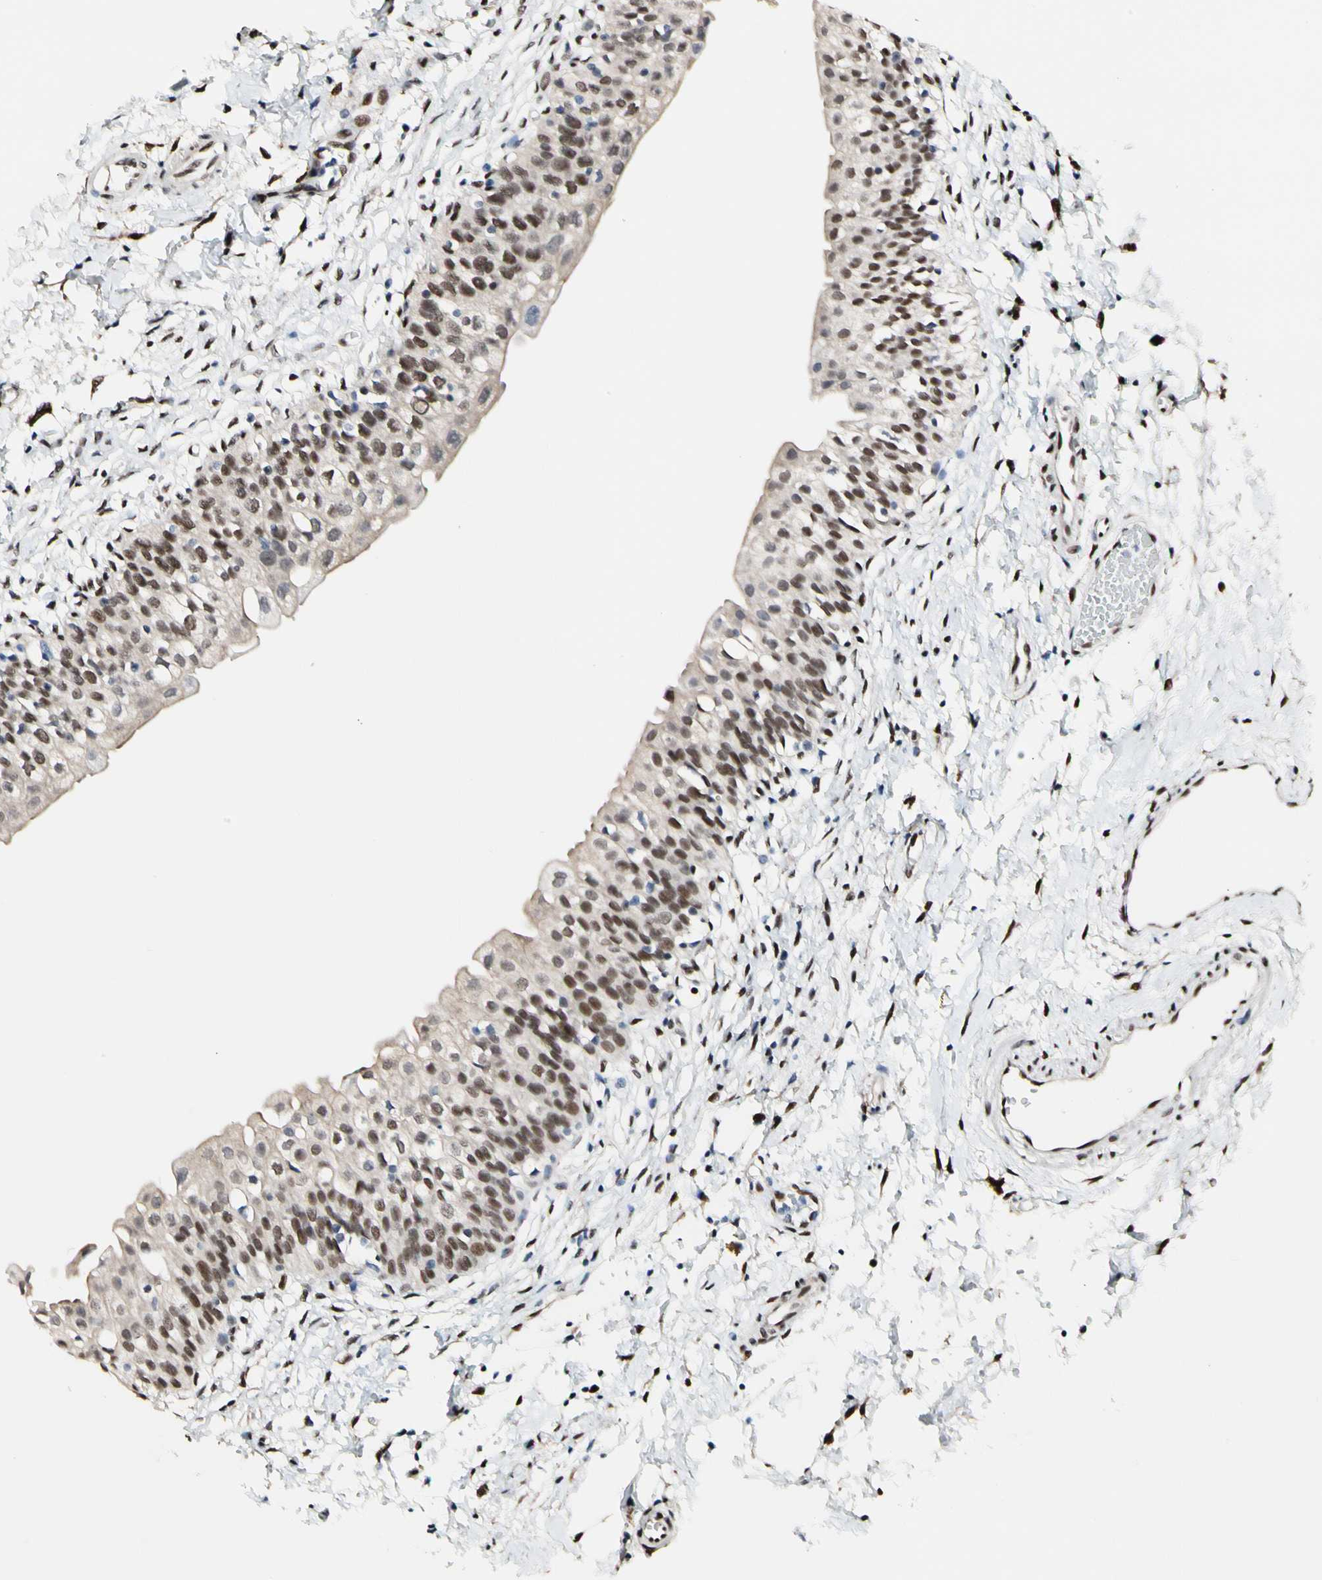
{"staining": {"intensity": "moderate", "quantity": ">75%", "location": "nuclear"}, "tissue": "urinary bladder", "cell_type": "Urothelial cells", "image_type": "normal", "snomed": [{"axis": "morphology", "description": "Normal tissue, NOS"}, {"axis": "topography", "description": "Urinary bladder"}], "caption": "Protein staining exhibits moderate nuclear positivity in approximately >75% of urothelial cells in unremarkable urinary bladder.", "gene": "NFIA", "patient": {"sex": "male", "age": 55}}